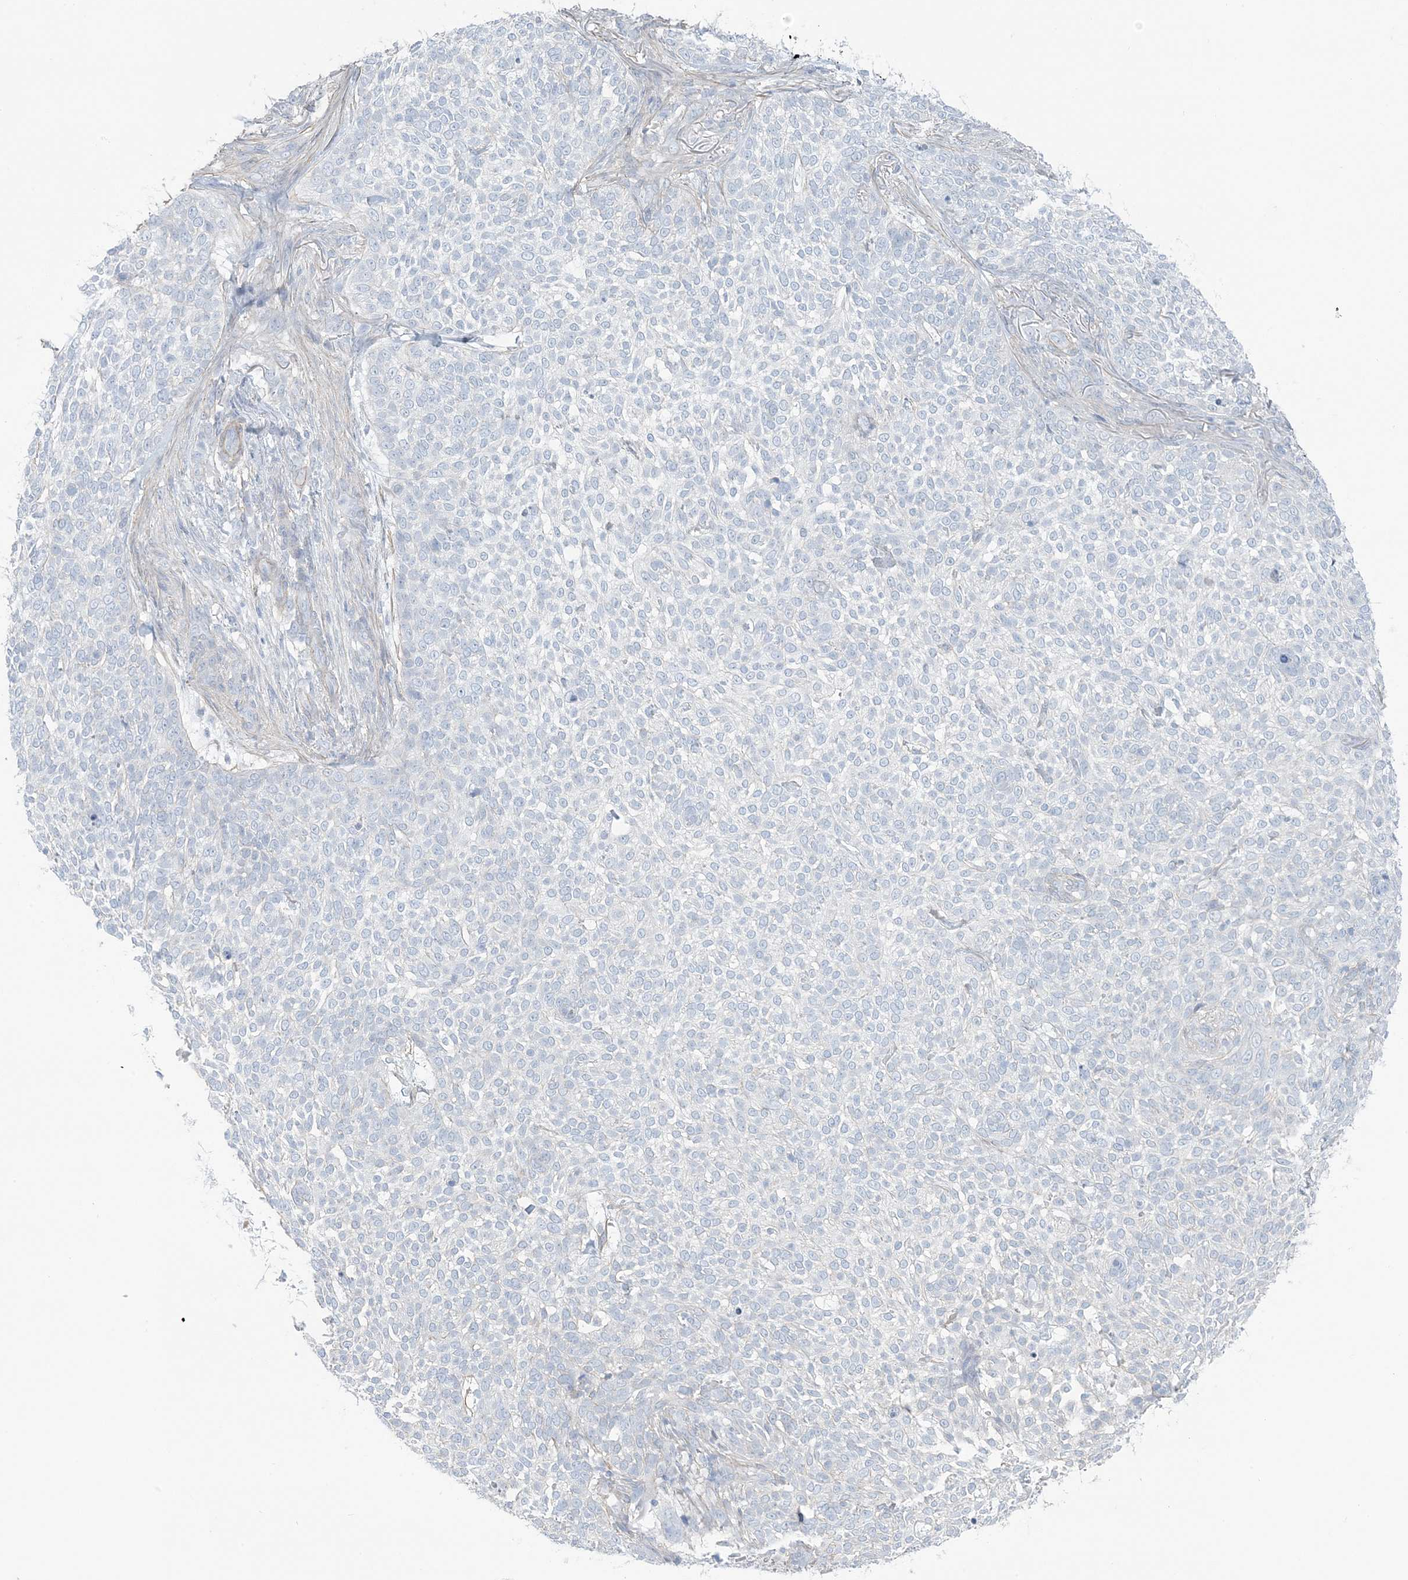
{"staining": {"intensity": "negative", "quantity": "none", "location": "none"}, "tissue": "skin cancer", "cell_type": "Tumor cells", "image_type": "cancer", "snomed": [{"axis": "morphology", "description": "Basal cell carcinoma"}, {"axis": "topography", "description": "Skin"}], "caption": "Human basal cell carcinoma (skin) stained for a protein using immunohistochemistry reveals no positivity in tumor cells.", "gene": "AGXT", "patient": {"sex": "female", "age": 64}}